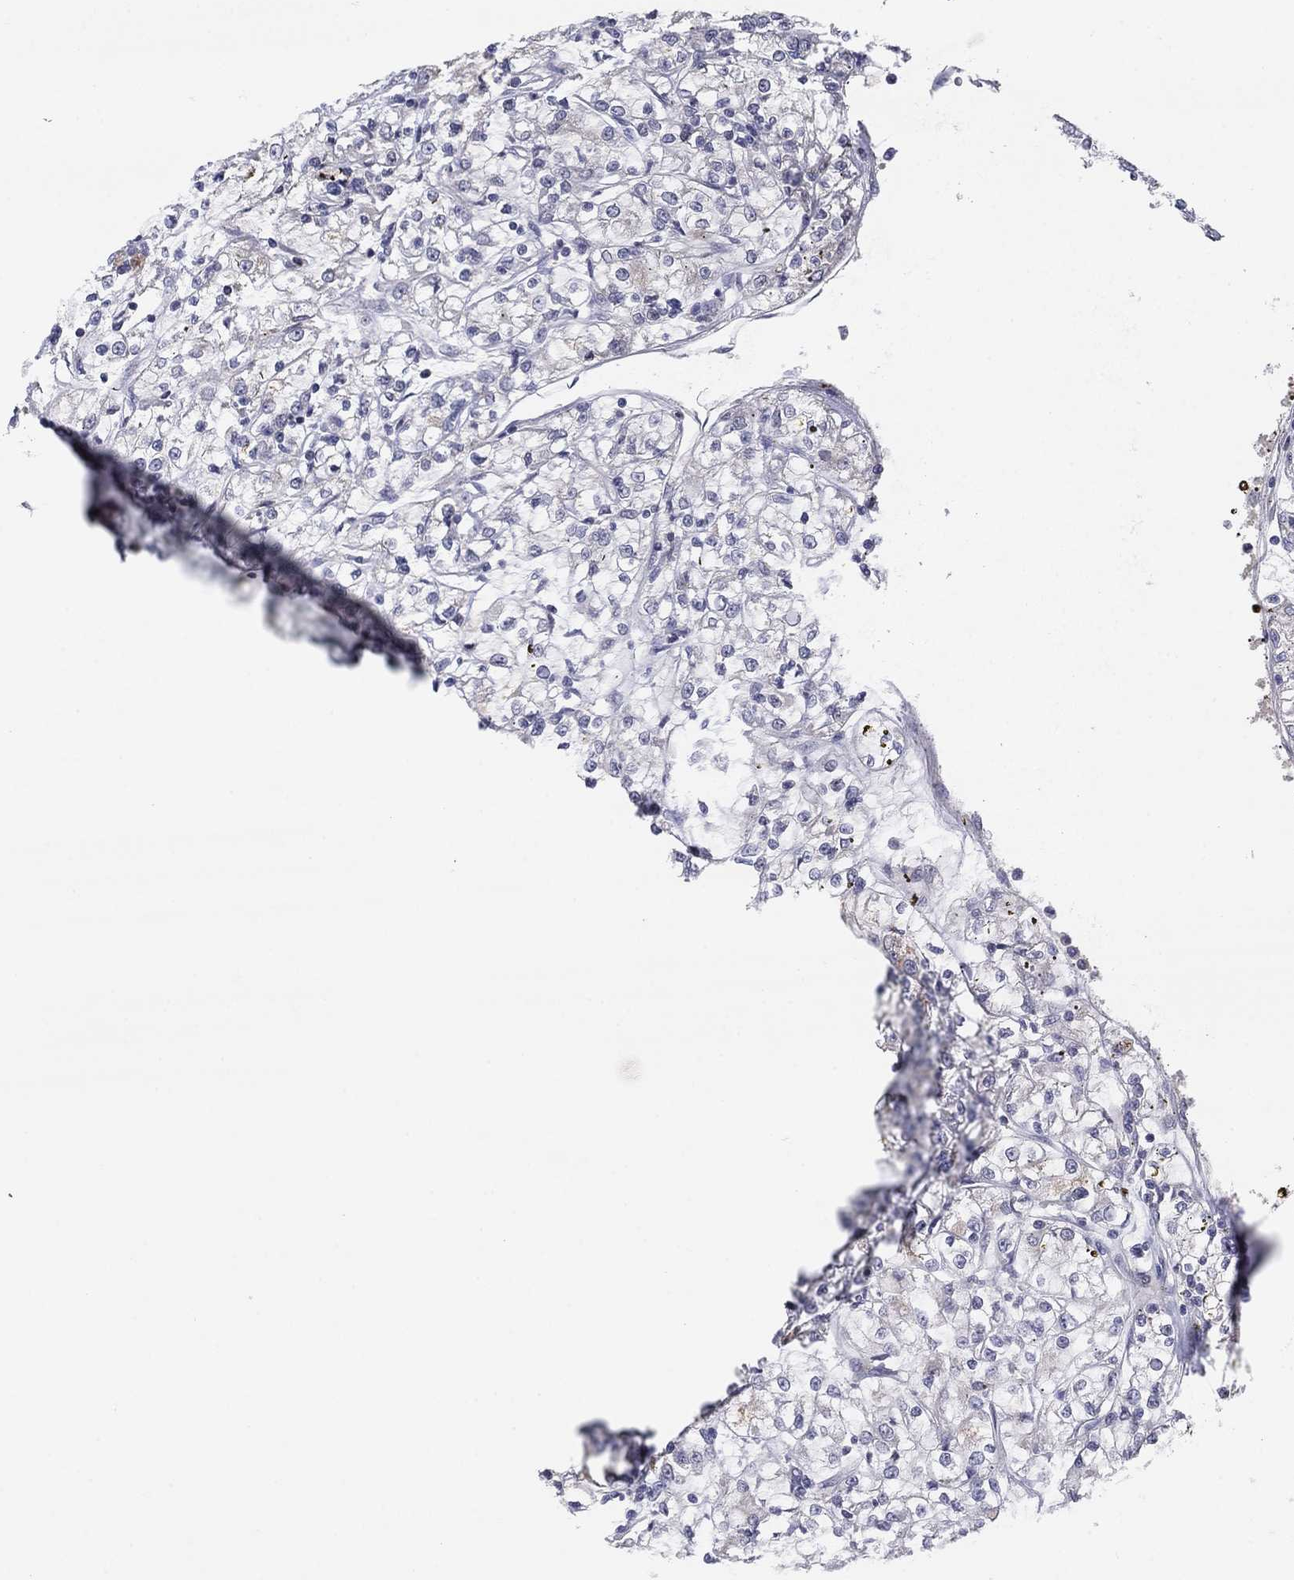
{"staining": {"intensity": "negative", "quantity": "none", "location": "none"}, "tissue": "renal cancer", "cell_type": "Tumor cells", "image_type": "cancer", "snomed": [{"axis": "morphology", "description": "Adenocarcinoma, NOS"}, {"axis": "topography", "description": "Kidney"}], "caption": "Tumor cells show no significant protein expression in renal adenocarcinoma. The staining is performed using DAB brown chromogen with nuclei counter-stained in using hematoxylin.", "gene": "AMN1", "patient": {"sex": "female", "age": 59}}